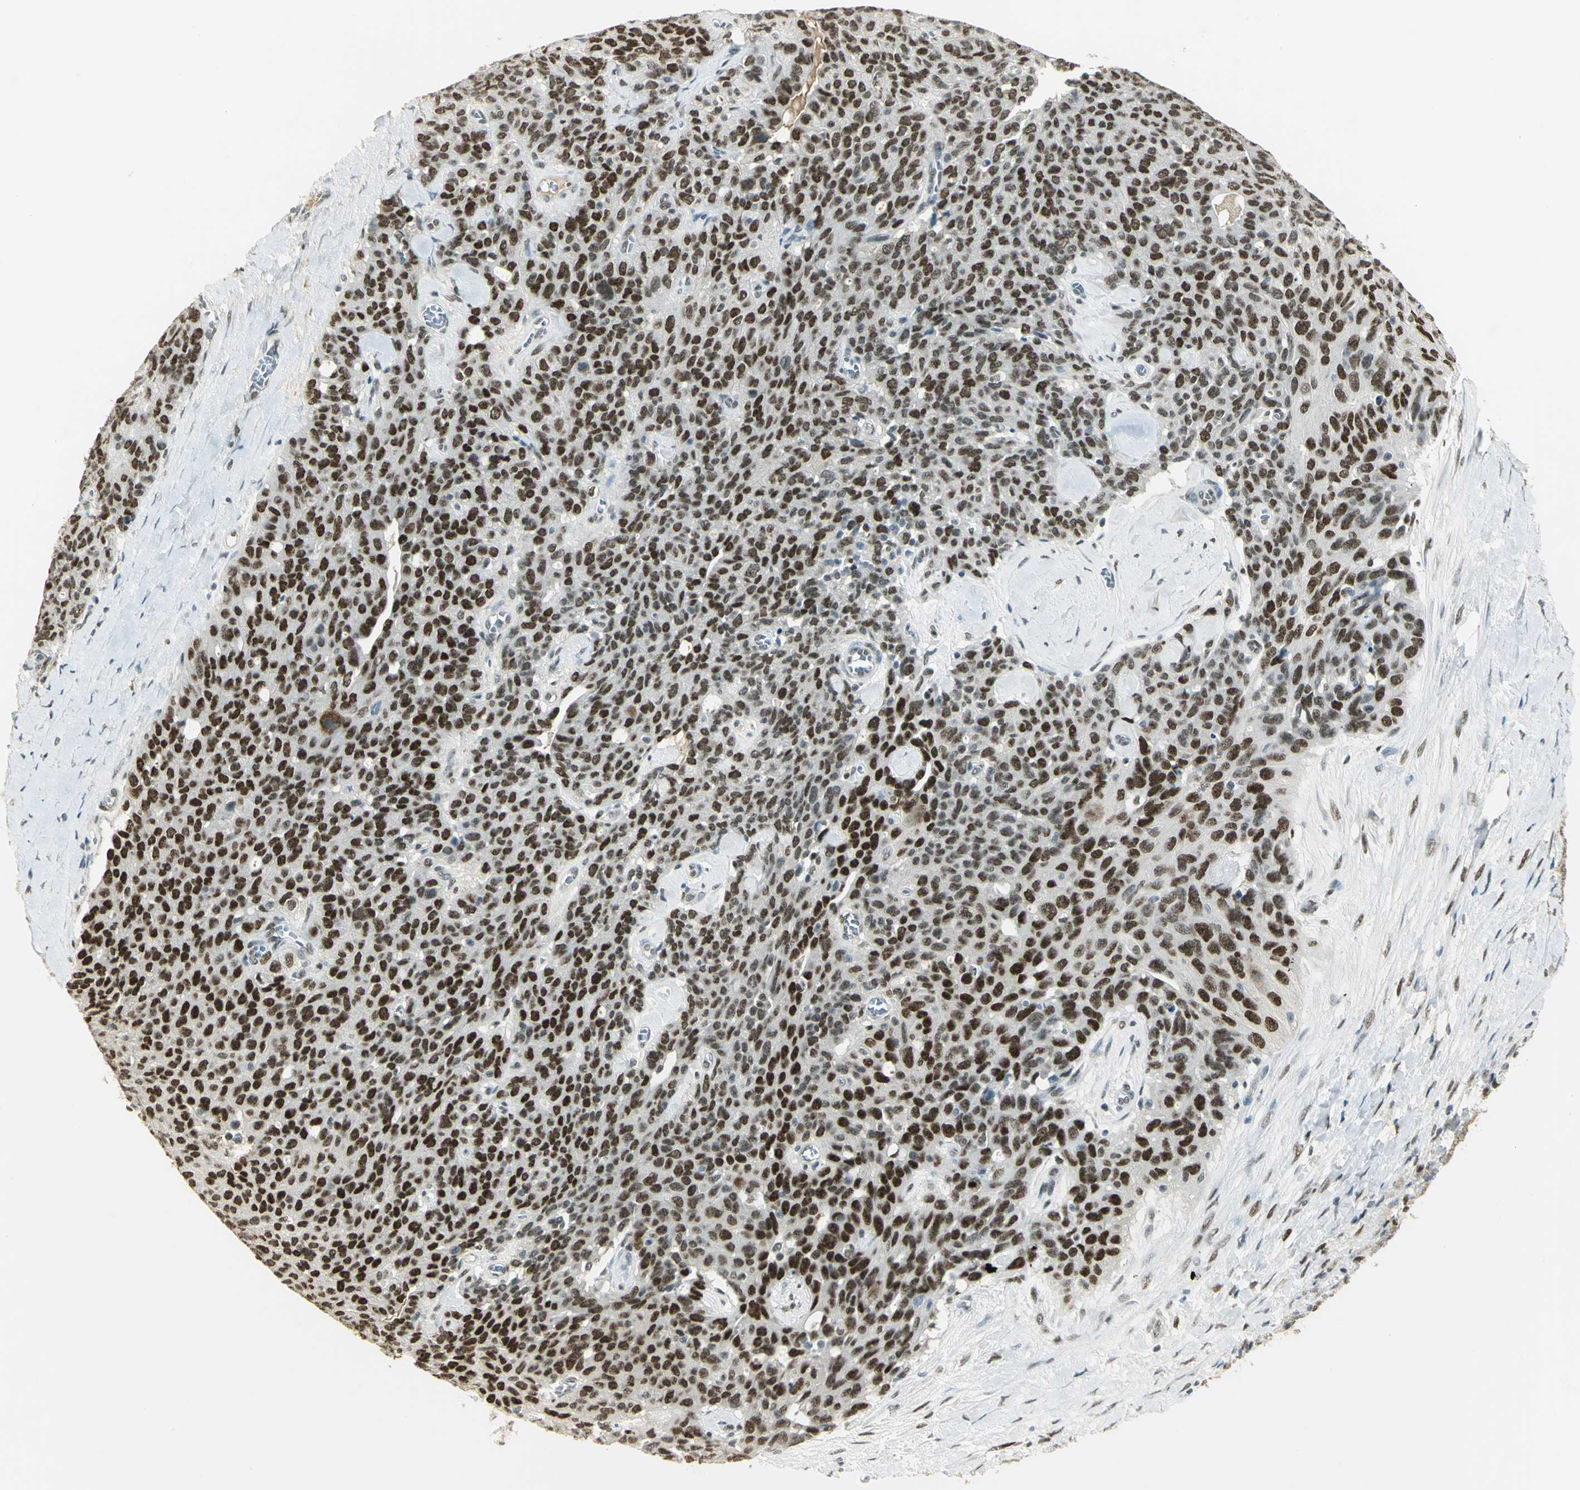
{"staining": {"intensity": "strong", "quantity": ">75%", "location": "nuclear"}, "tissue": "ovarian cancer", "cell_type": "Tumor cells", "image_type": "cancer", "snomed": [{"axis": "morphology", "description": "Carcinoma, endometroid"}, {"axis": "topography", "description": "Ovary"}], "caption": "The immunohistochemical stain shows strong nuclear staining in tumor cells of ovarian cancer tissue.", "gene": "AK6", "patient": {"sex": "female", "age": 60}}